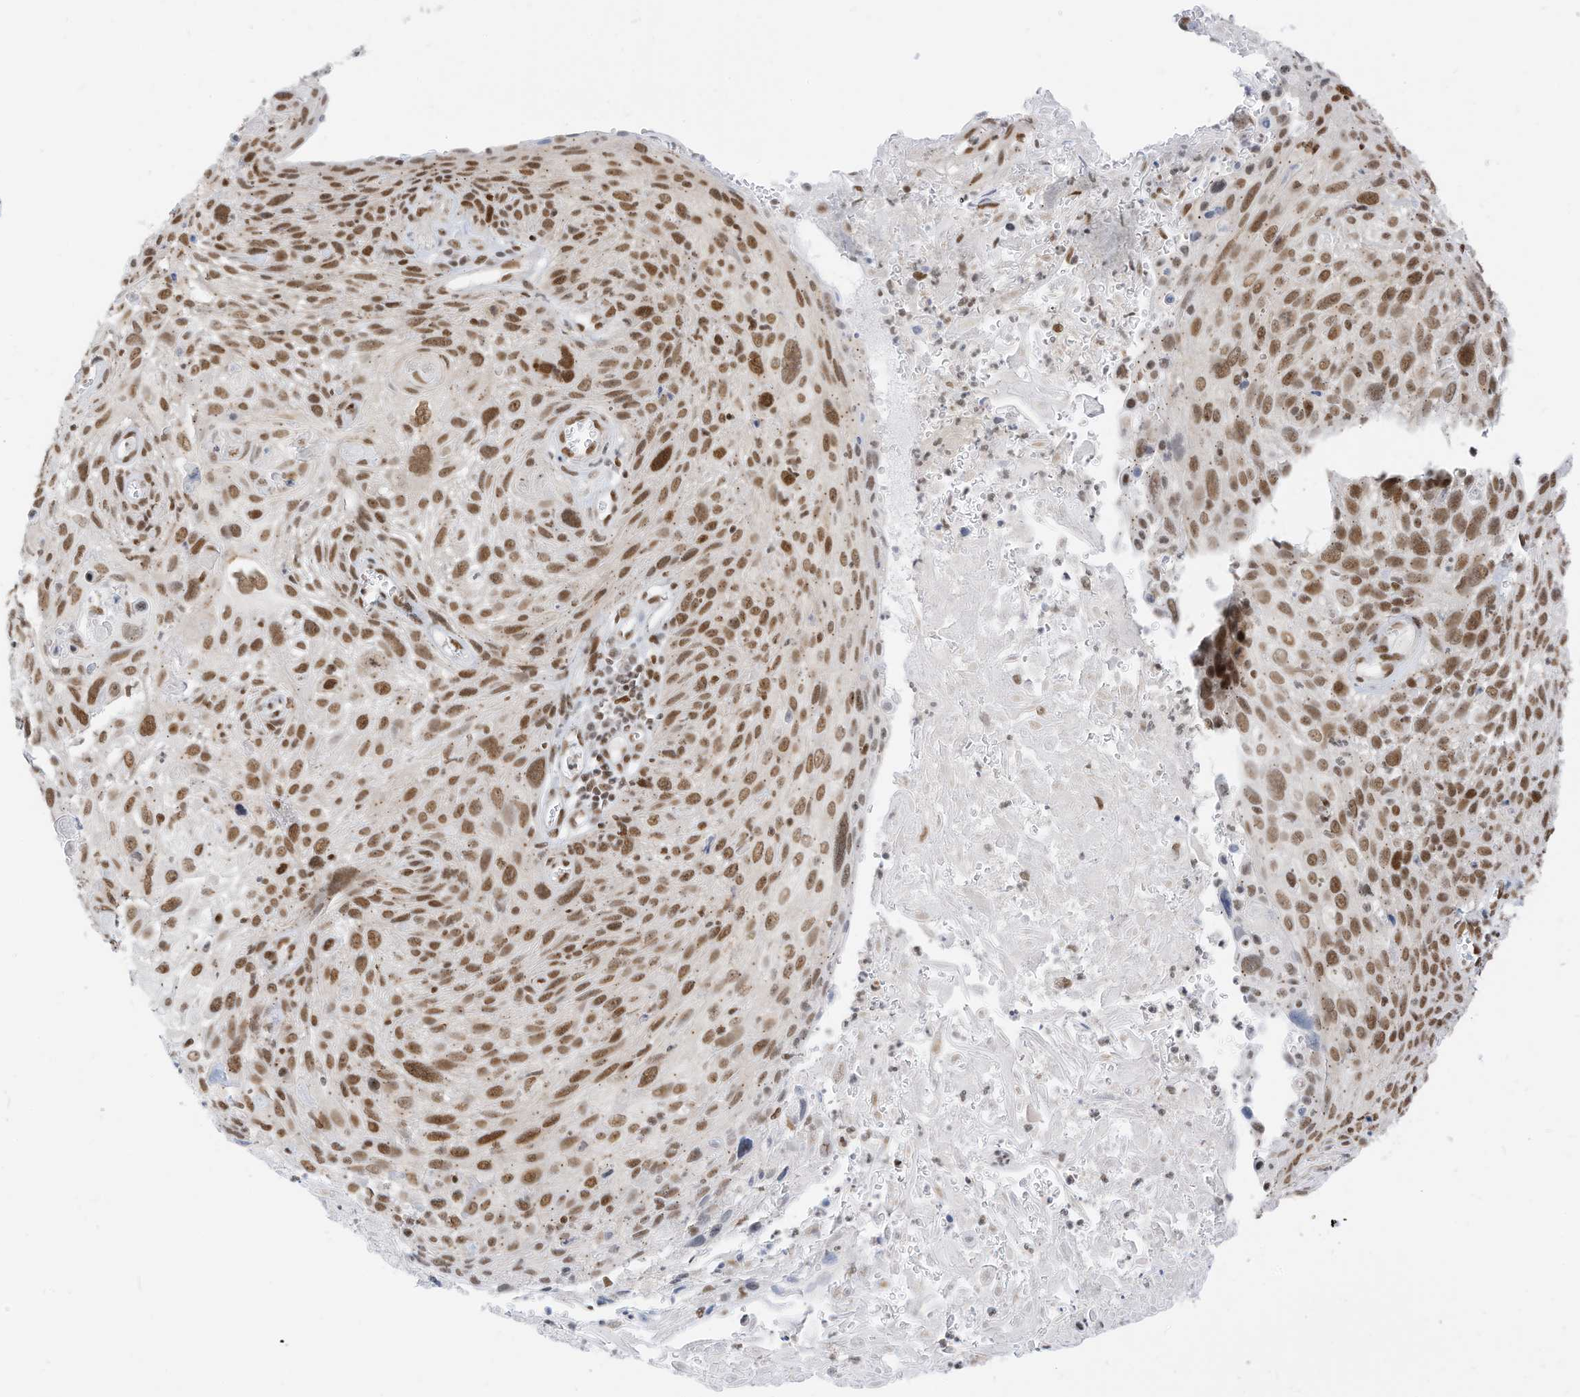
{"staining": {"intensity": "moderate", "quantity": ">75%", "location": "nuclear"}, "tissue": "cervical cancer", "cell_type": "Tumor cells", "image_type": "cancer", "snomed": [{"axis": "morphology", "description": "Squamous cell carcinoma, NOS"}, {"axis": "topography", "description": "Cervix"}], "caption": "IHC of human squamous cell carcinoma (cervical) reveals medium levels of moderate nuclear staining in about >75% of tumor cells.", "gene": "SMARCA2", "patient": {"sex": "female", "age": 51}}